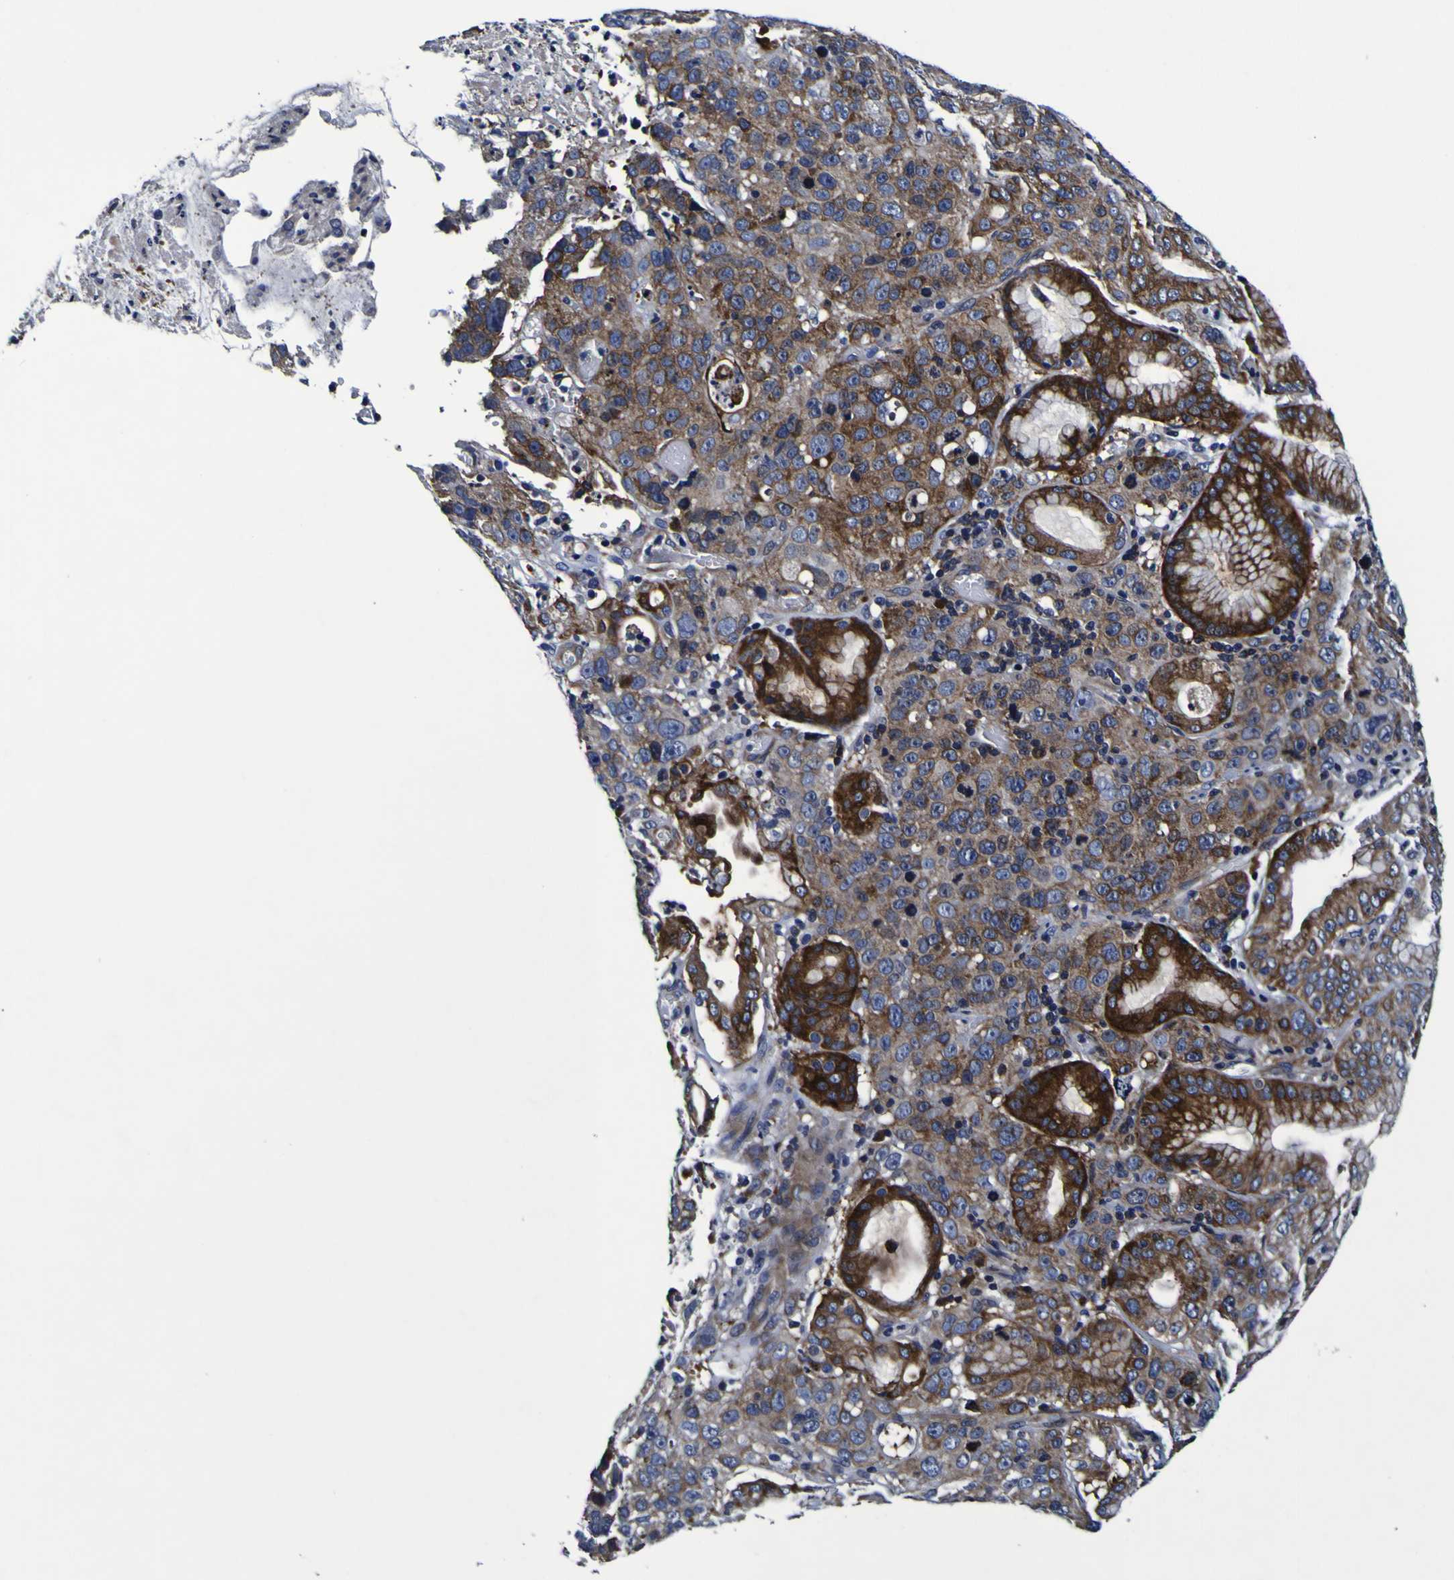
{"staining": {"intensity": "moderate", "quantity": ">75%", "location": "cytoplasmic/membranous"}, "tissue": "stomach cancer", "cell_type": "Tumor cells", "image_type": "cancer", "snomed": [{"axis": "morphology", "description": "Normal tissue, NOS"}, {"axis": "morphology", "description": "Adenocarcinoma, NOS"}, {"axis": "topography", "description": "Stomach"}], "caption": "Immunohistochemistry (IHC) of stomach cancer (adenocarcinoma) demonstrates medium levels of moderate cytoplasmic/membranous positivity in approximately >75% of tumor cells.", "gene": "SORCS1", "patient": {"sex": "male", "age": 48}}